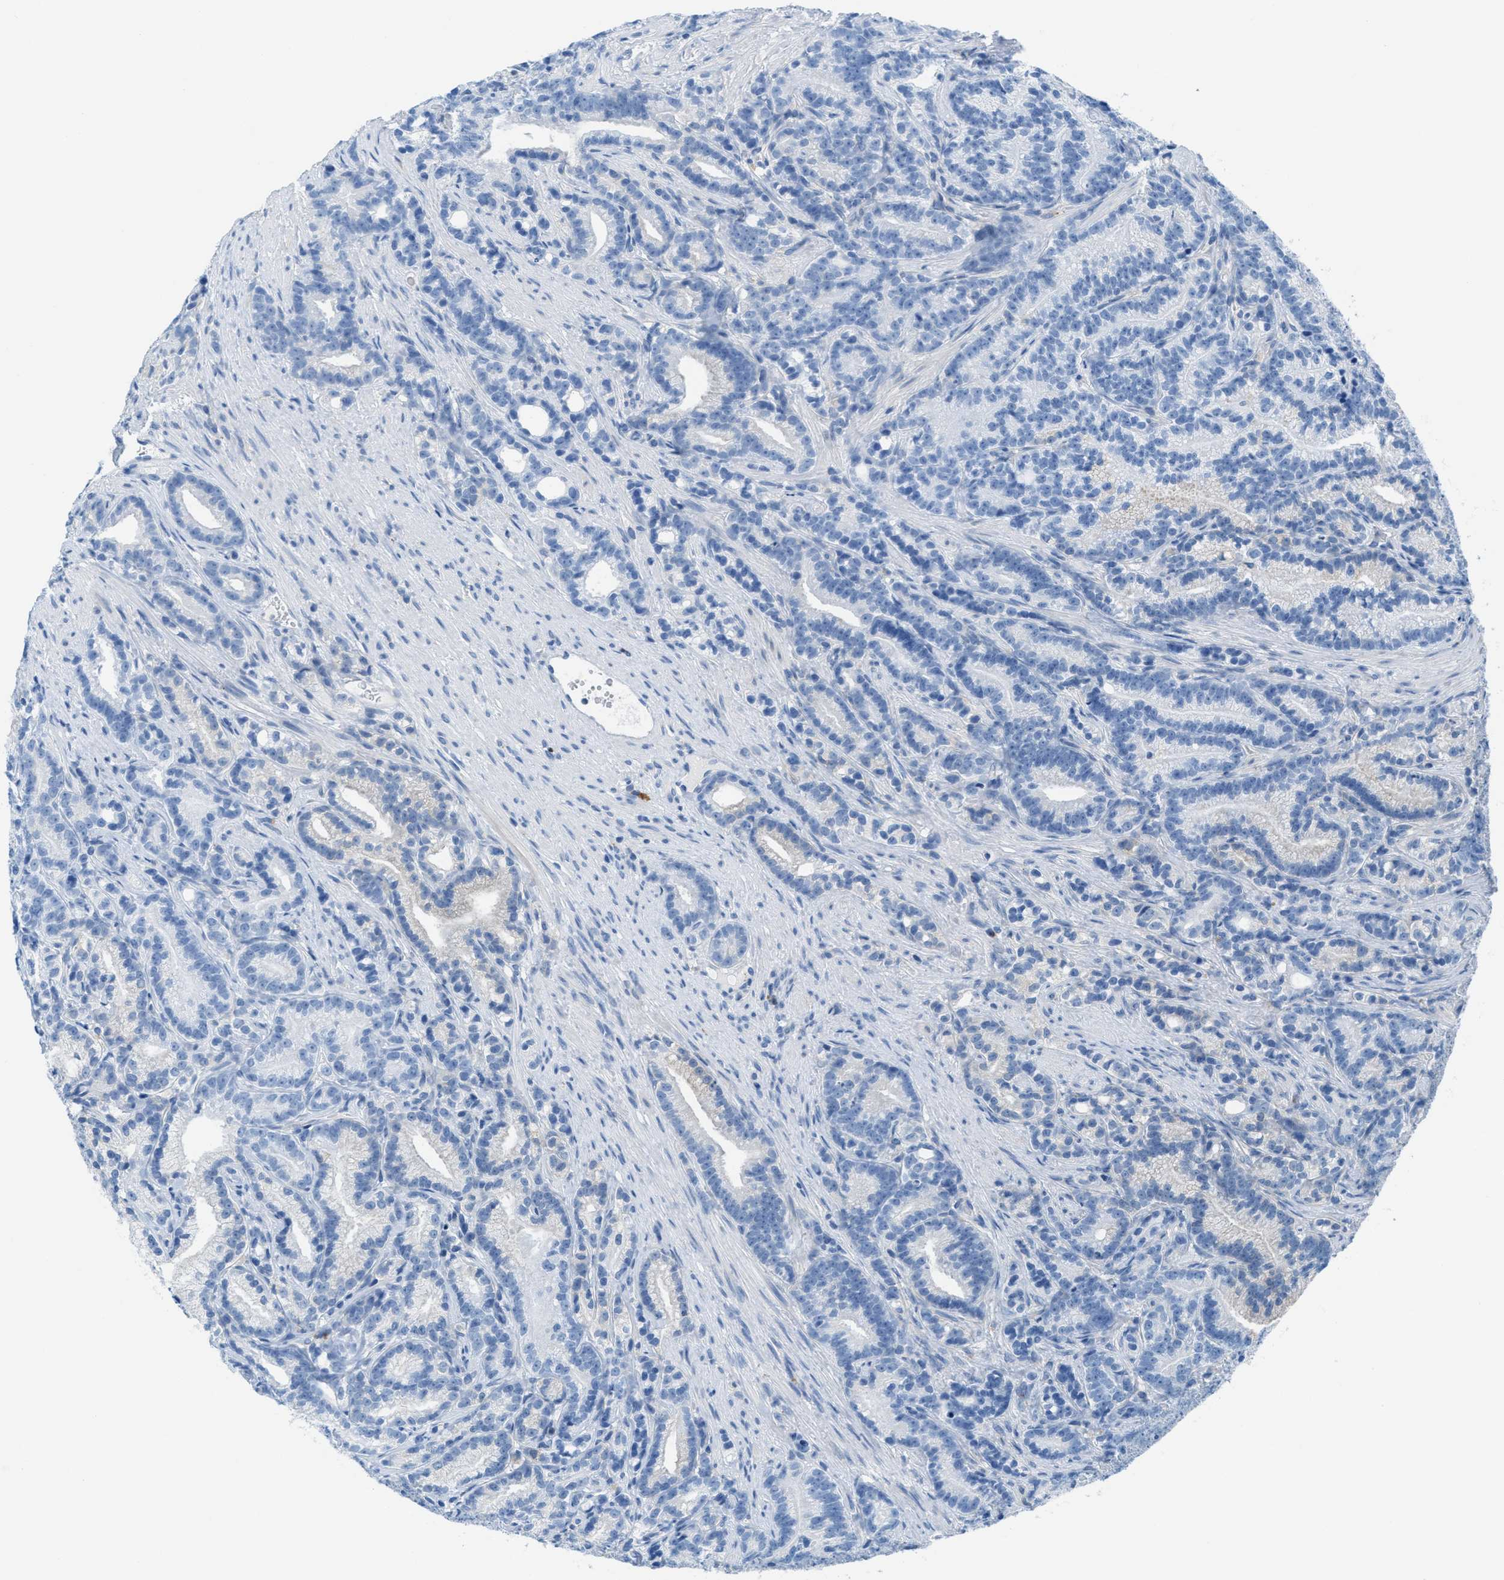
{"staining": {"intensity": "negative", "quantity": "none", "location": "none"}, "tissue": "prostate cancer", "cell_type": "Tumor cells", "image_type": "cancer", "snomed": [{"axis": "morphology", "description": "Adenocarcinoma, Low grade"}, {"axis": "topography", "description": "Prostate"}], "caption": "The immunohistochemistry (IHC) photomicrograph has no significant expression in tumor cells of prostate cancer (low-grade adenocarcinoma) tissue.", "gene": "MAPRE2", "patient": {"sex": "male", "age": 89}}